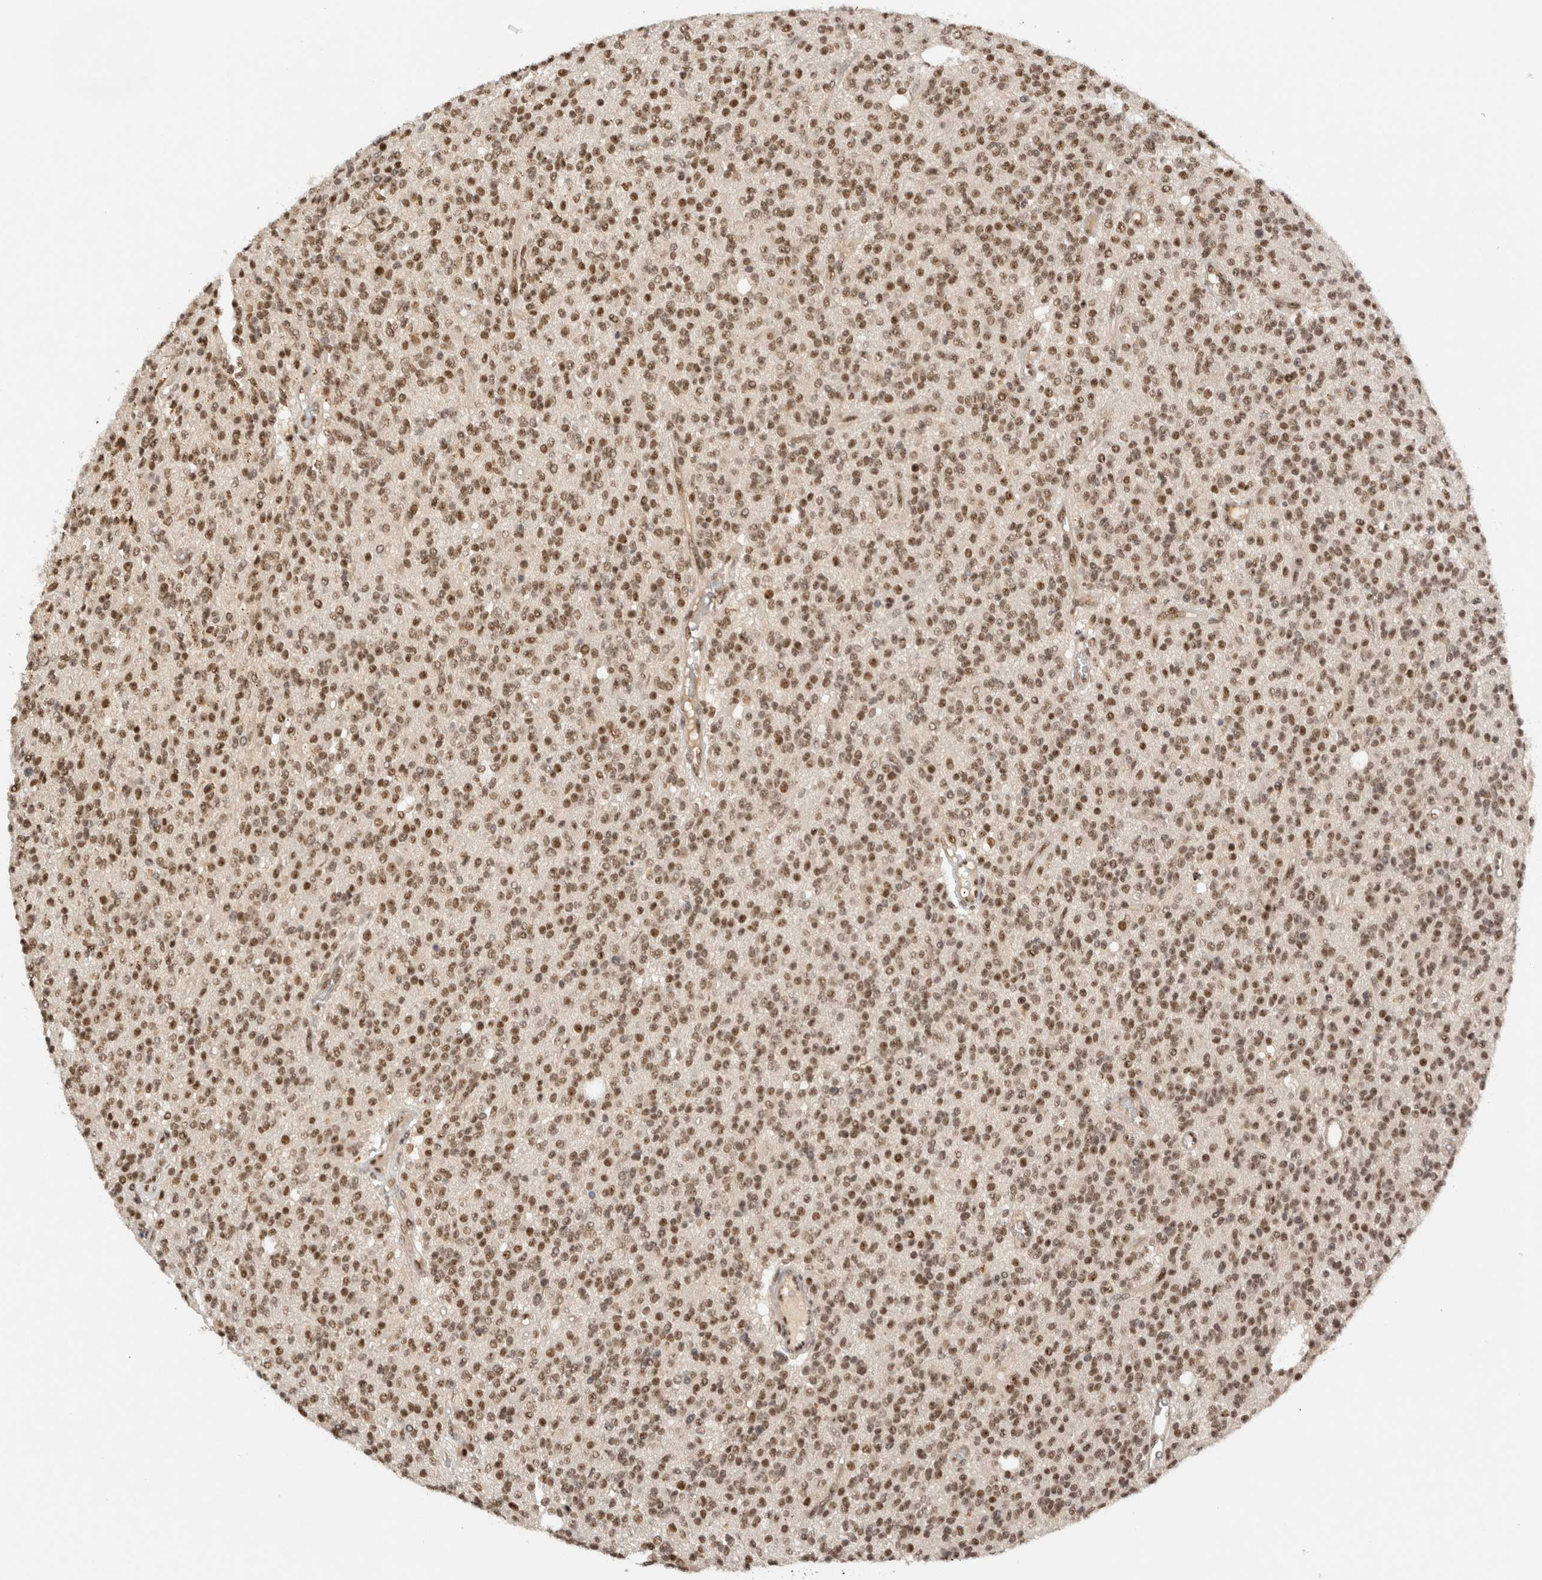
{"staining": {"intensity": "moderate", "quantity": ">75%", "location": "nuclear"}, "tissue": "glioma", "cell_type": "Tumor cells", "image_type": "cancer", "snomed": [{"axis": "morphology", "description": "Glioma, malignant, High grade"}, {"axis": "topography", "description": "Brain"}], "caption": "Protein analysis of high-grade glioma (malignant) tissue reveals moderate nuclear staining in approximately >75% of tumor cells. (DAB (3,3'-diaminobenzidine) IHC, brown staining for protein, blue staining for nuclei).", "gene": "EBNA1BP2", "patient": {"sex": "male", "age": 34}}